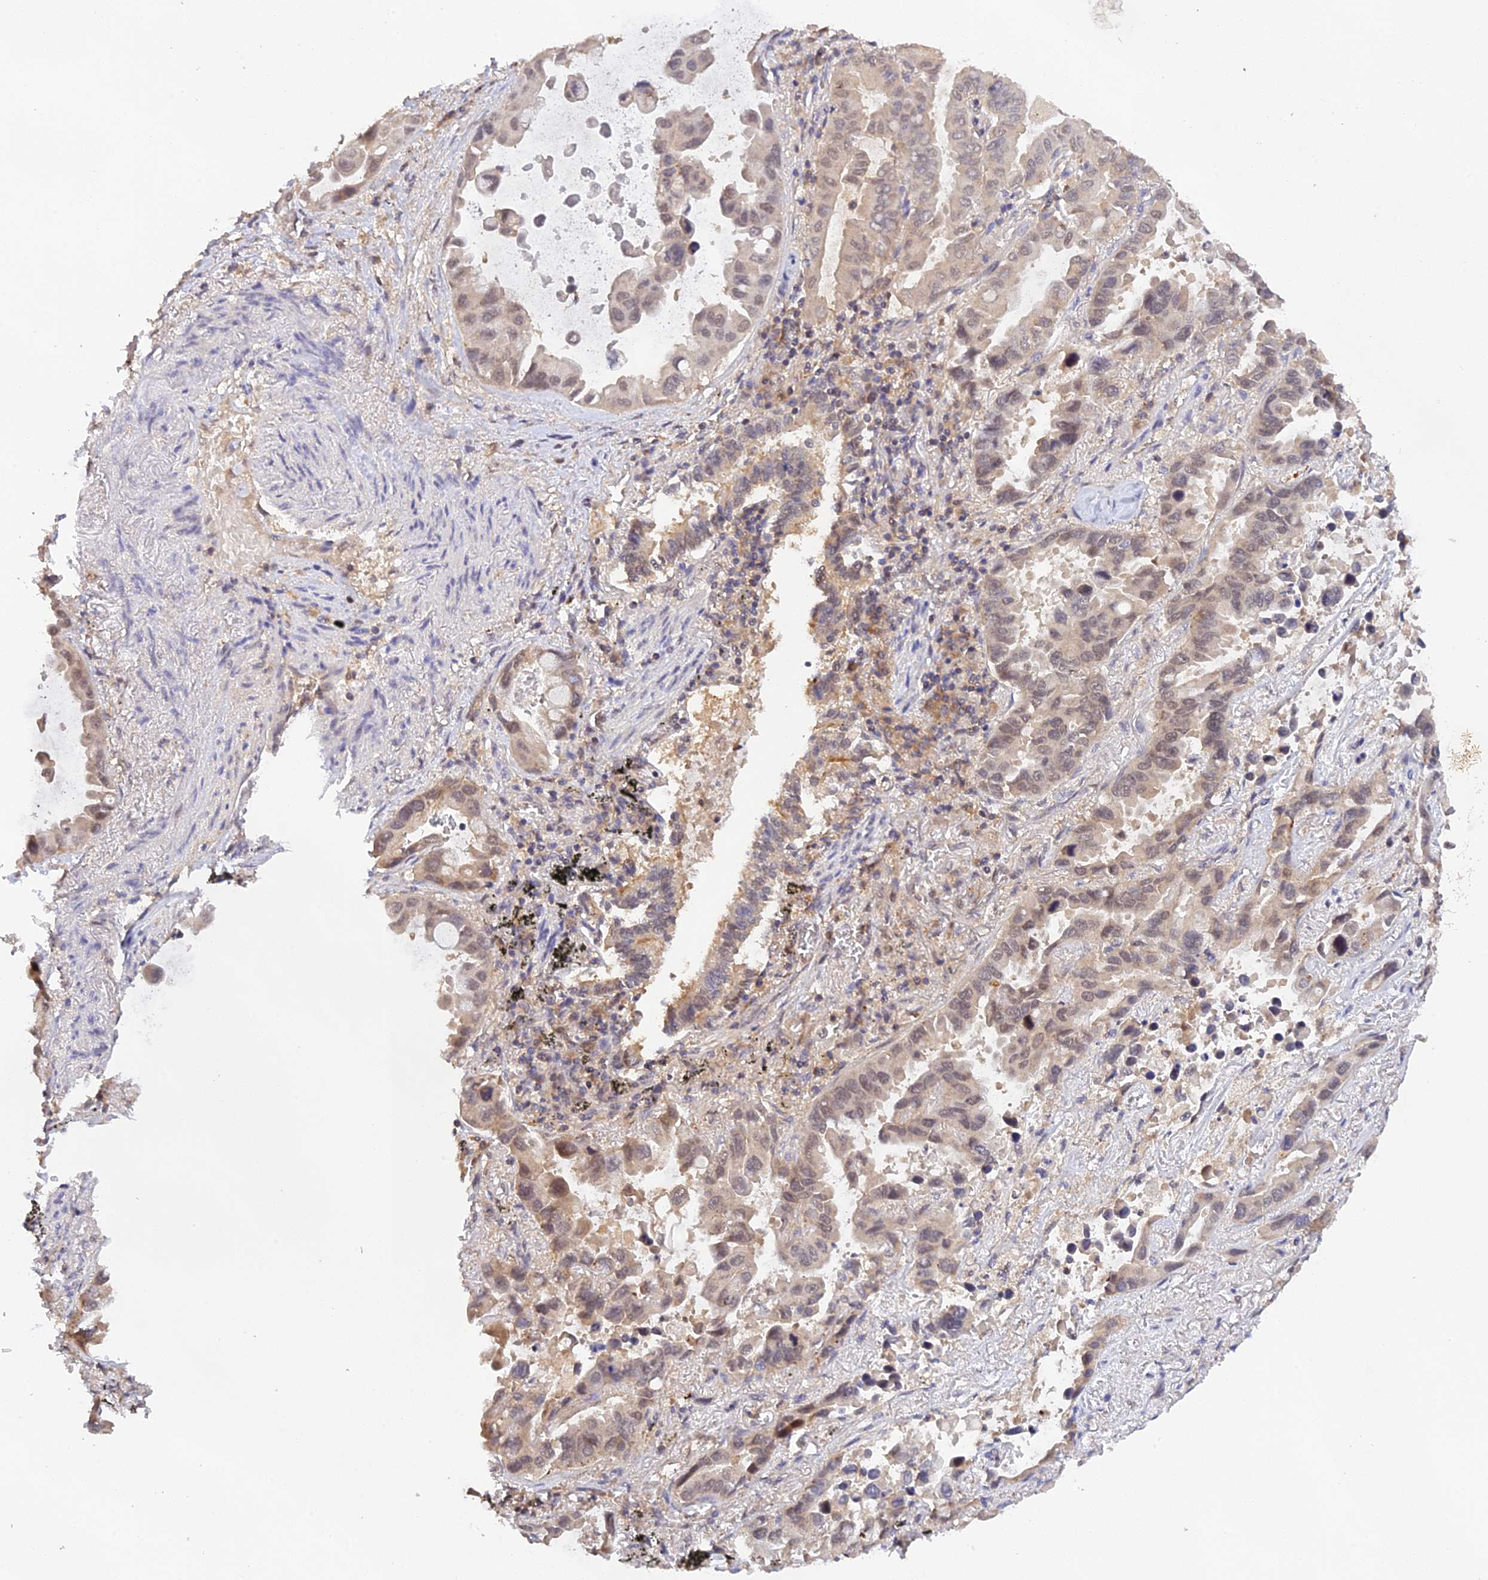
{"staining": {"intensity": "moderate", "quantity": "<25%", "location": "nuclear"}, "tissue": "lung cancer", "cell_type": "Tumor cells", "image_type": "cancer", "snomed": [{"axis": "morphology", "description": "Adenocarcinoma, NOS"}, {"axis": "topography", "description": "Lung"}], "caption": "Immunohistochemical staining of lung adenocarcinoma reveals moderate nuclear protein expression in approximately <25% of tumor cells.", "gene": "ZNF436", "patient": {"sex": "male", "age": 64}}